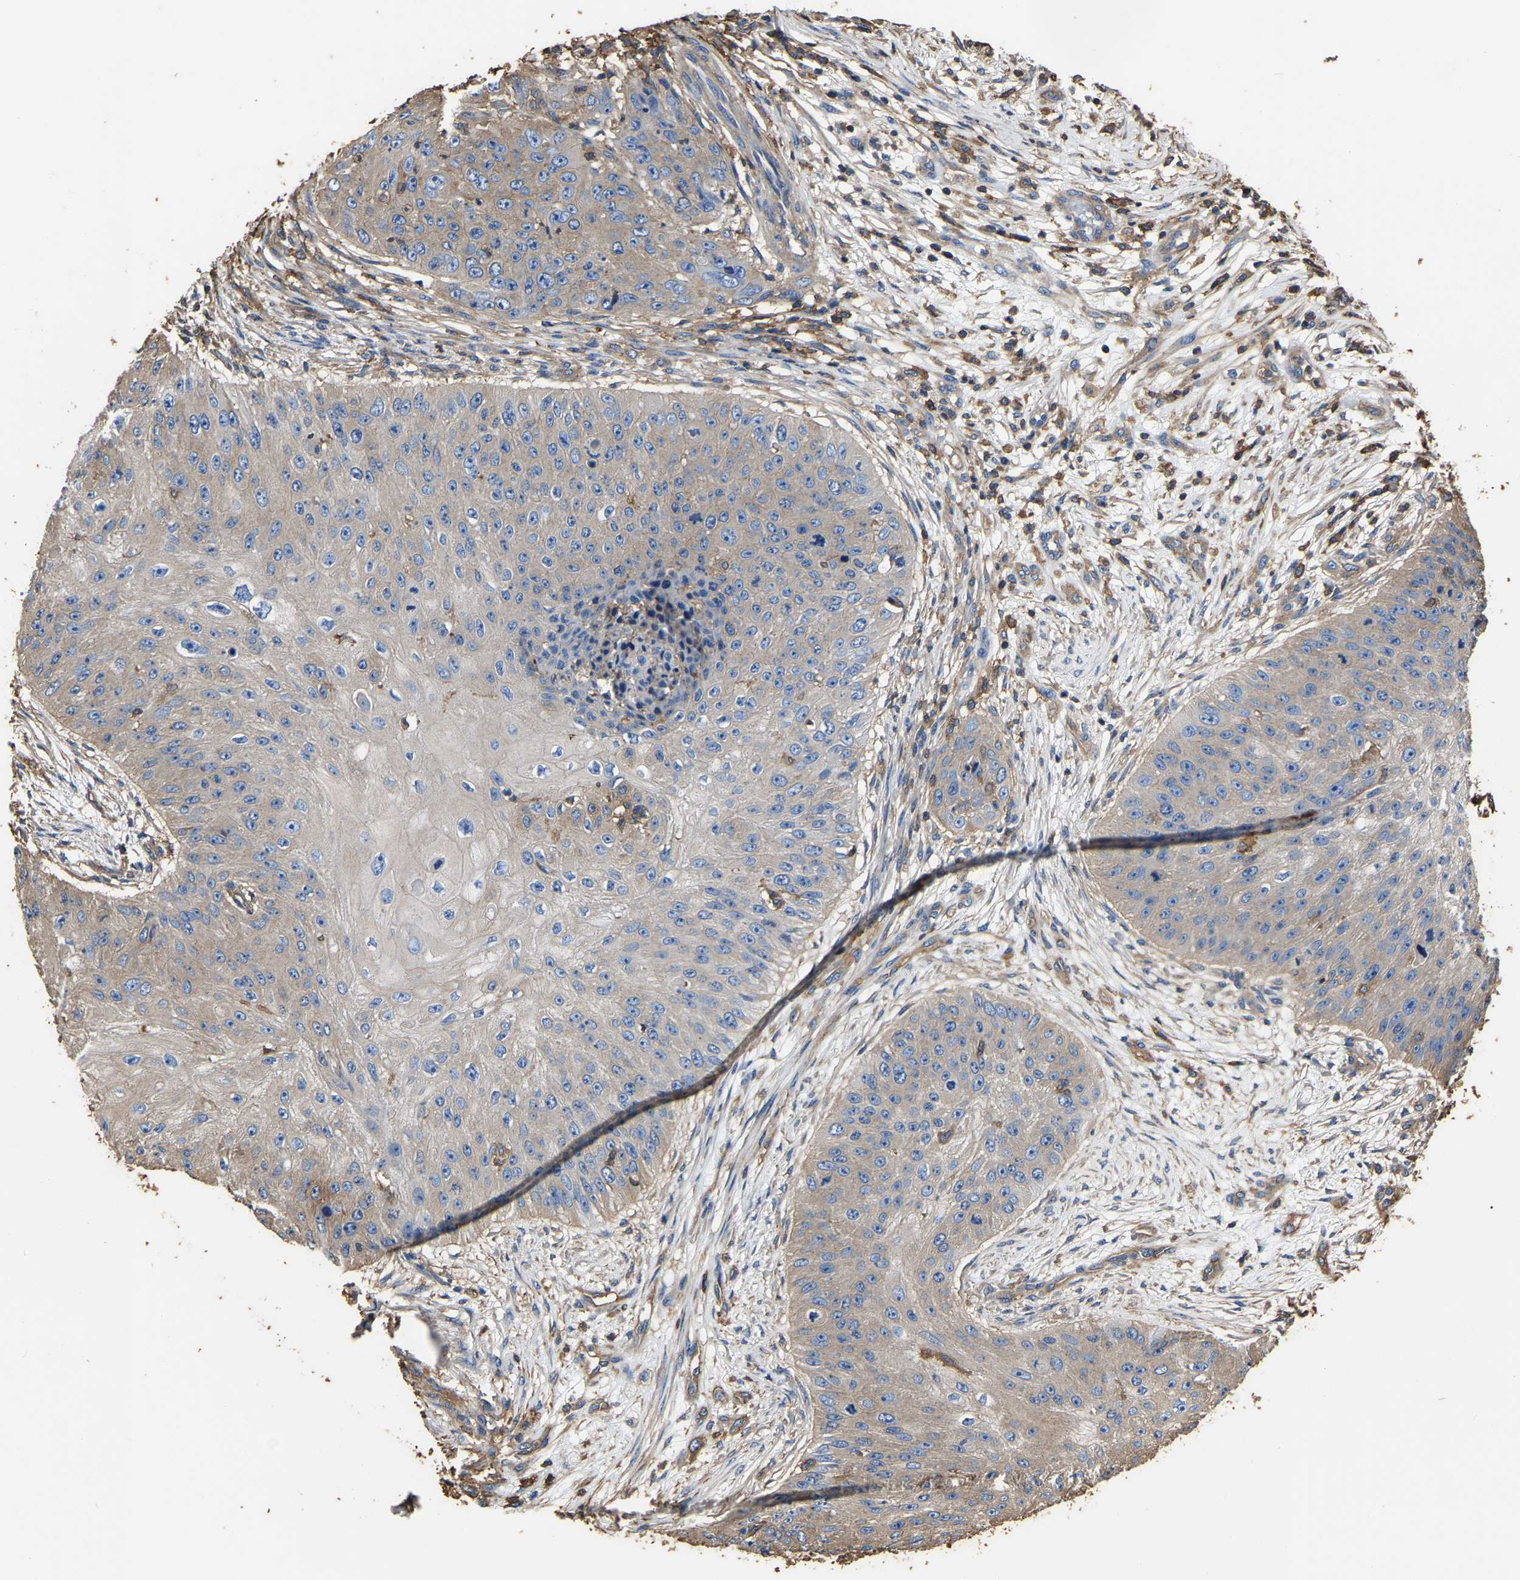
{"staining": {"intensity": "weak", "quantity": "25%-75%", "location": "cytoplasmic/membranous"}, "tissue": "skin cancer", "cell_type": "Tumor cells", "image_type": "cancer", "snomed": [{"axis": "morphology", "description": "Squamous cell carcinoma, NOS"}, {"axis": "topography", "description": "Skin"}], "caption": "The immunohistochemical stain labels weak cytoplasmic/membranous staining in tumor cells of skin cancer tissue.", "gene": "ARMT1", "patient": {"sex": "female", "age": 80}}